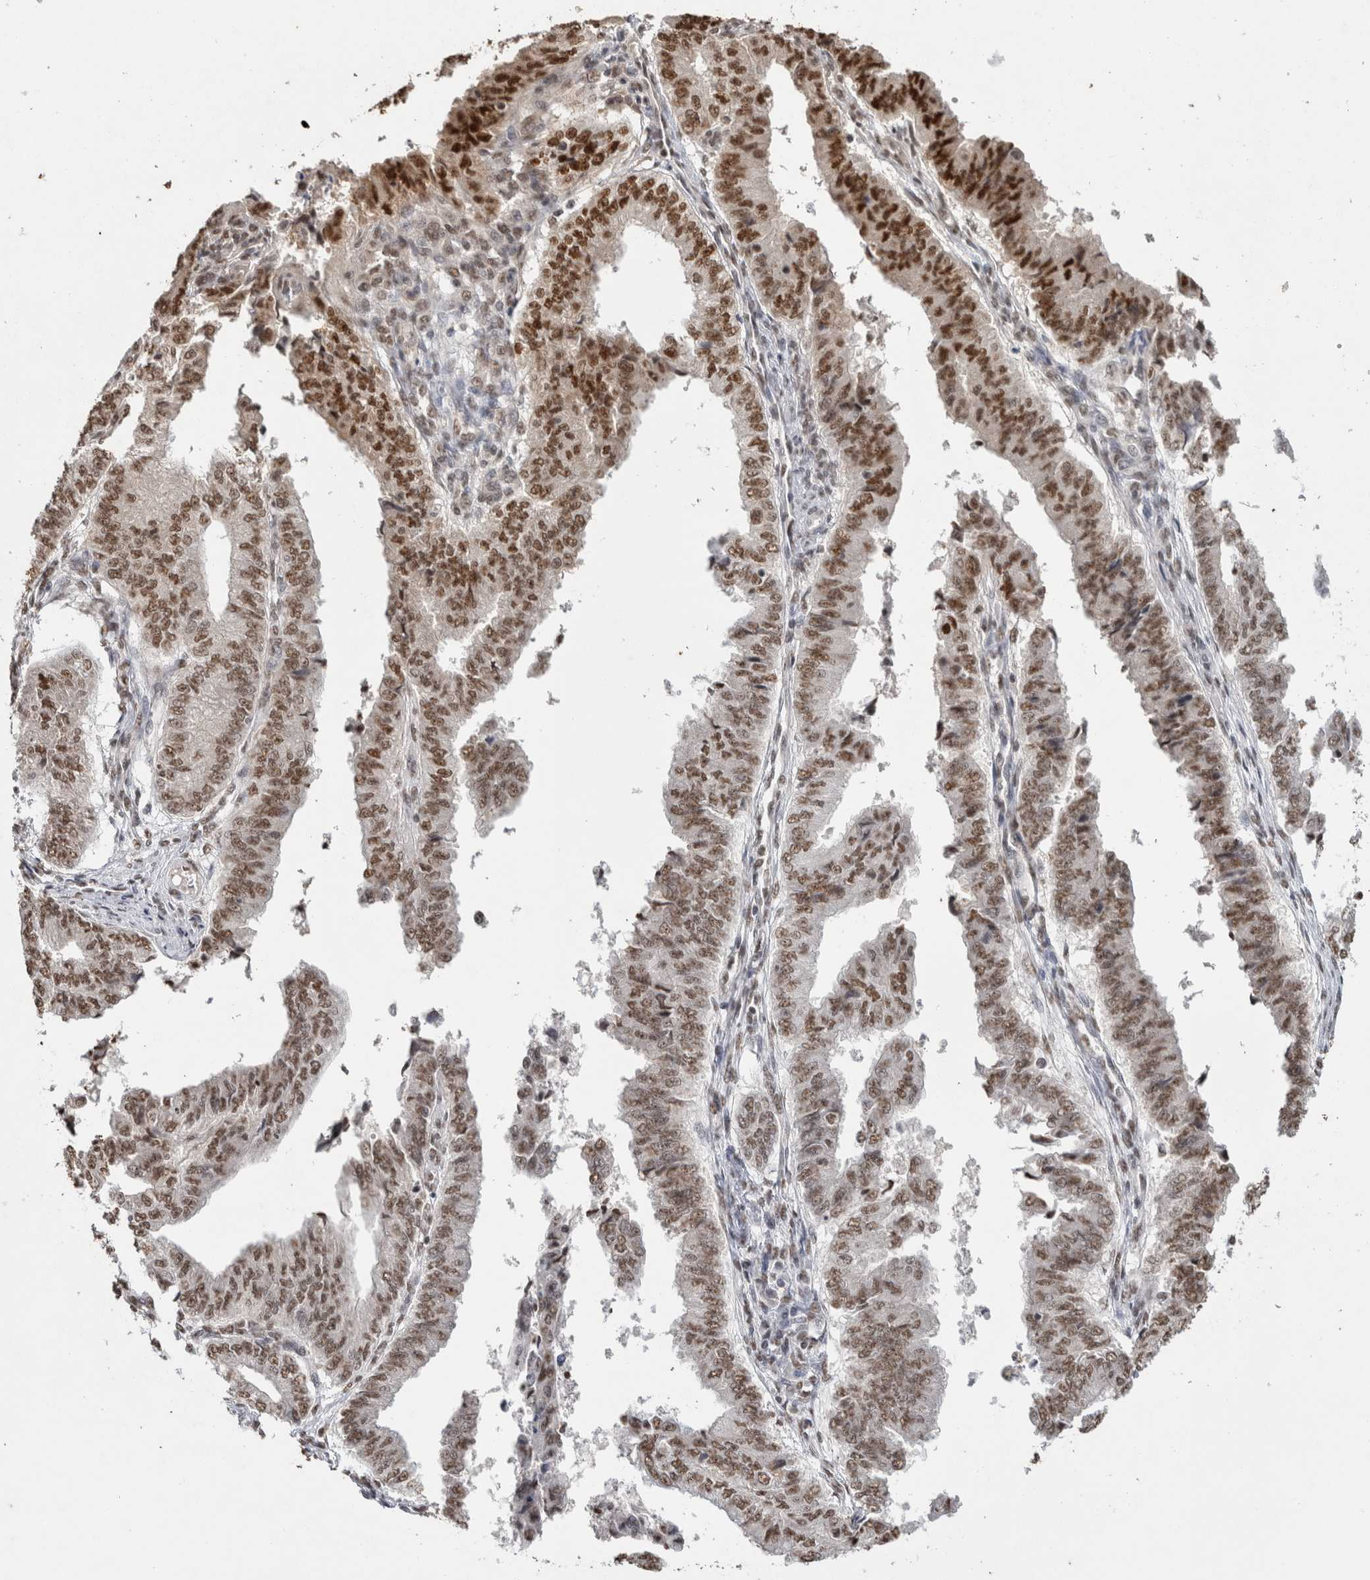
{"staining": {"intensity": "moderate", "quantity": ">75%", "location": "nuclear"}, "tissue": "endometrial cancer", "cell_type": "Tumor cells", "image_type": "cancer", "snomed": [{"axis": "morphology", "description": "Polyp, NOS"}, {"axis": "morphology", "description": "Adenocarcinoma, NOS"}, {"axis": "morphology", "description": "Adenoma, NOS"}, {"axis": "topography", "description": "Endometrium"}], "caption": "This image reveals immunohistochemistry staining of endometrial cancer, with medium moderate nuclear expression in approximately >75% of tumor cells.", "gene": "RPS6KA2", "patient": {"sex": "female", "age": 79}}